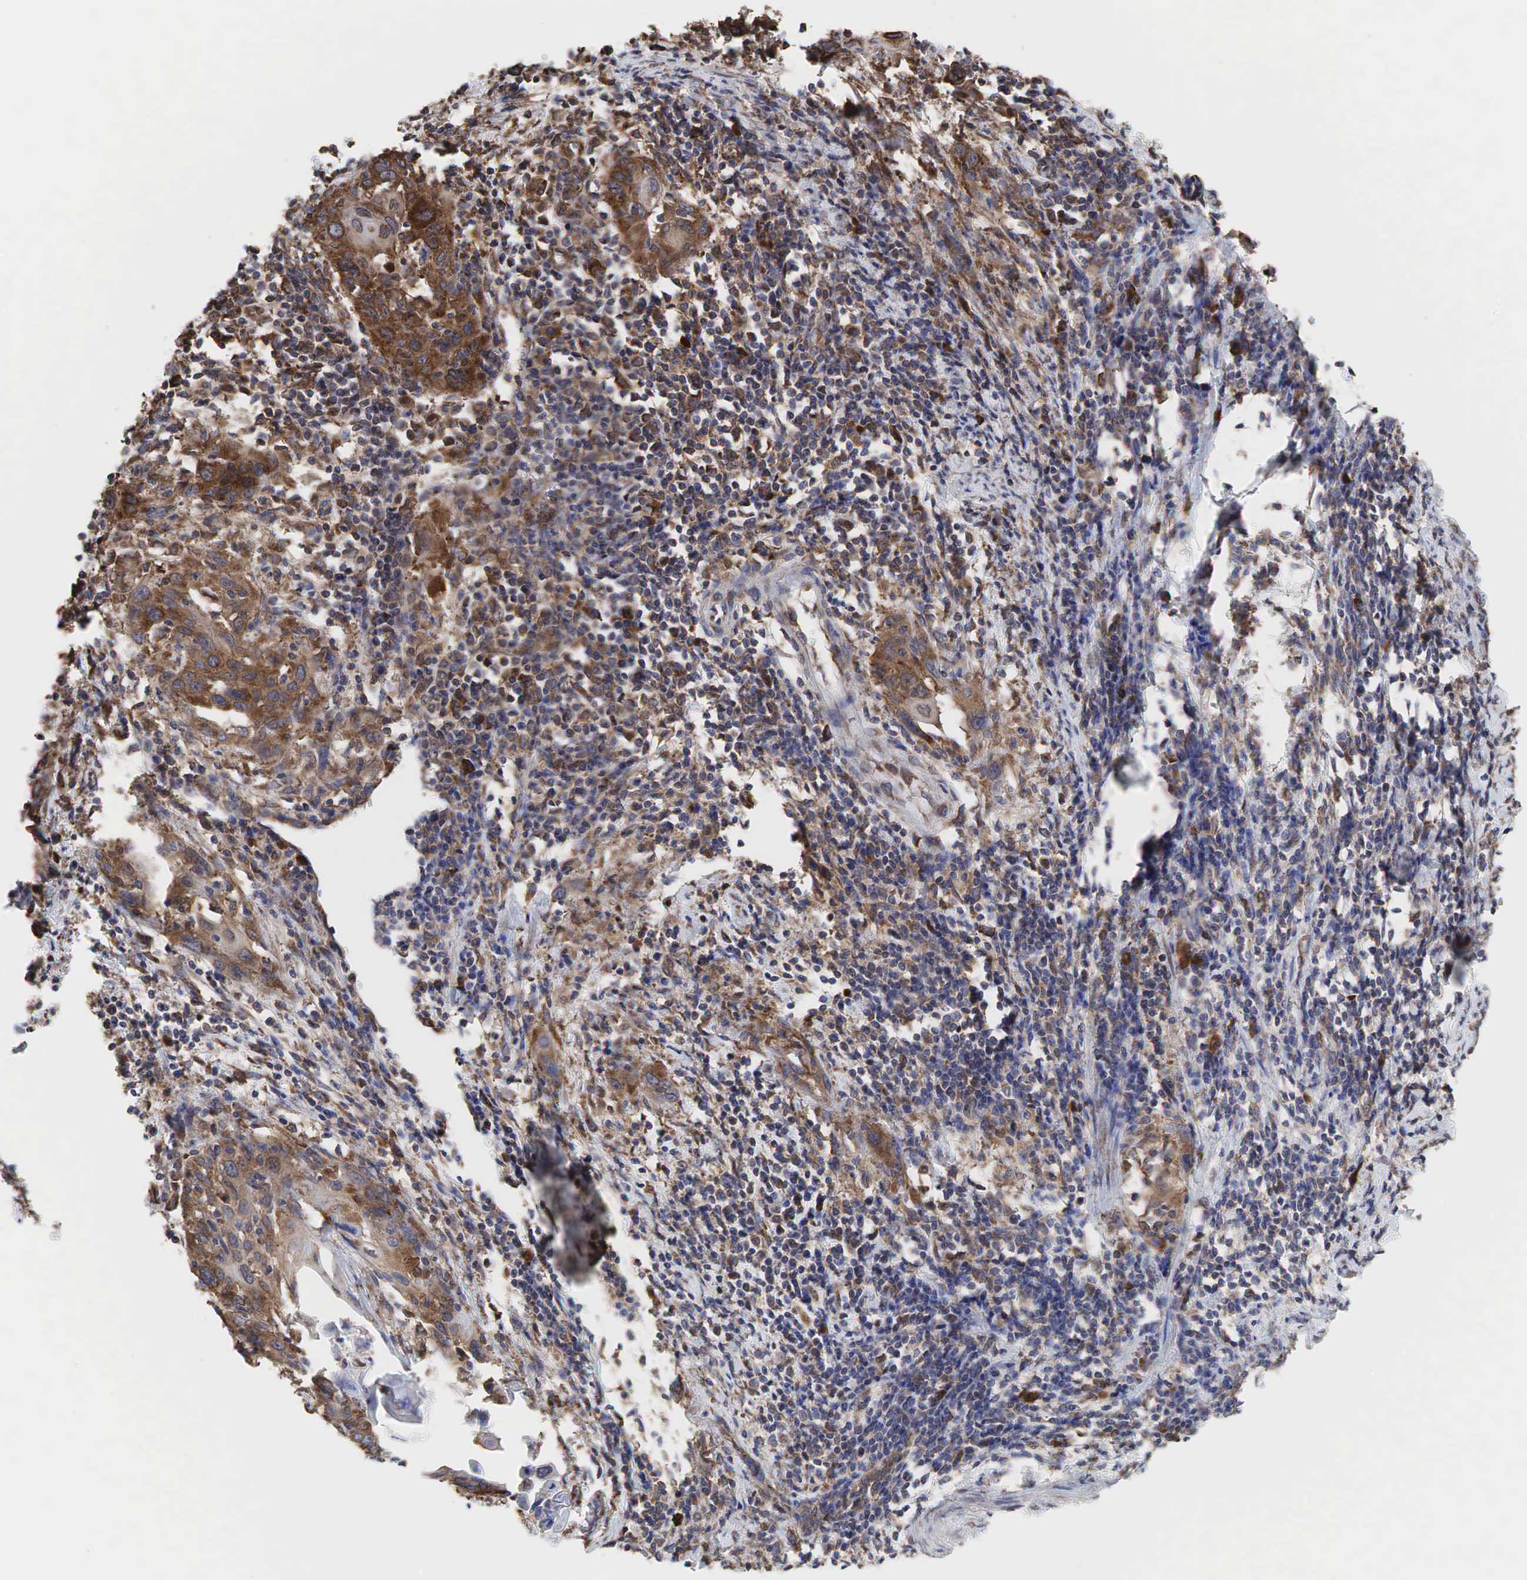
{"staining": {"intensity": "moderate", "quantity": ">75%", "location": "cytoplasmic/membranous"}, "tissue": "cervical cancer", "cell_type": "Tumor cells", "image_type": "cancer", "snomed": [{"axis": "morphology", "description": "Squamous cell carcinoma, NOS"}, {"axis": "topography", "description": "Cervix"}], "caption": "Immunohistochemical staining of human cervical cancer (squamous cell carcinoma) demonstrates medium levels of moderate cytoplasmic/membranous positivity in approximately >75% of tumor cells.", "gene": "PABPC5", "patient": {"sex": "female", "age": 54}}